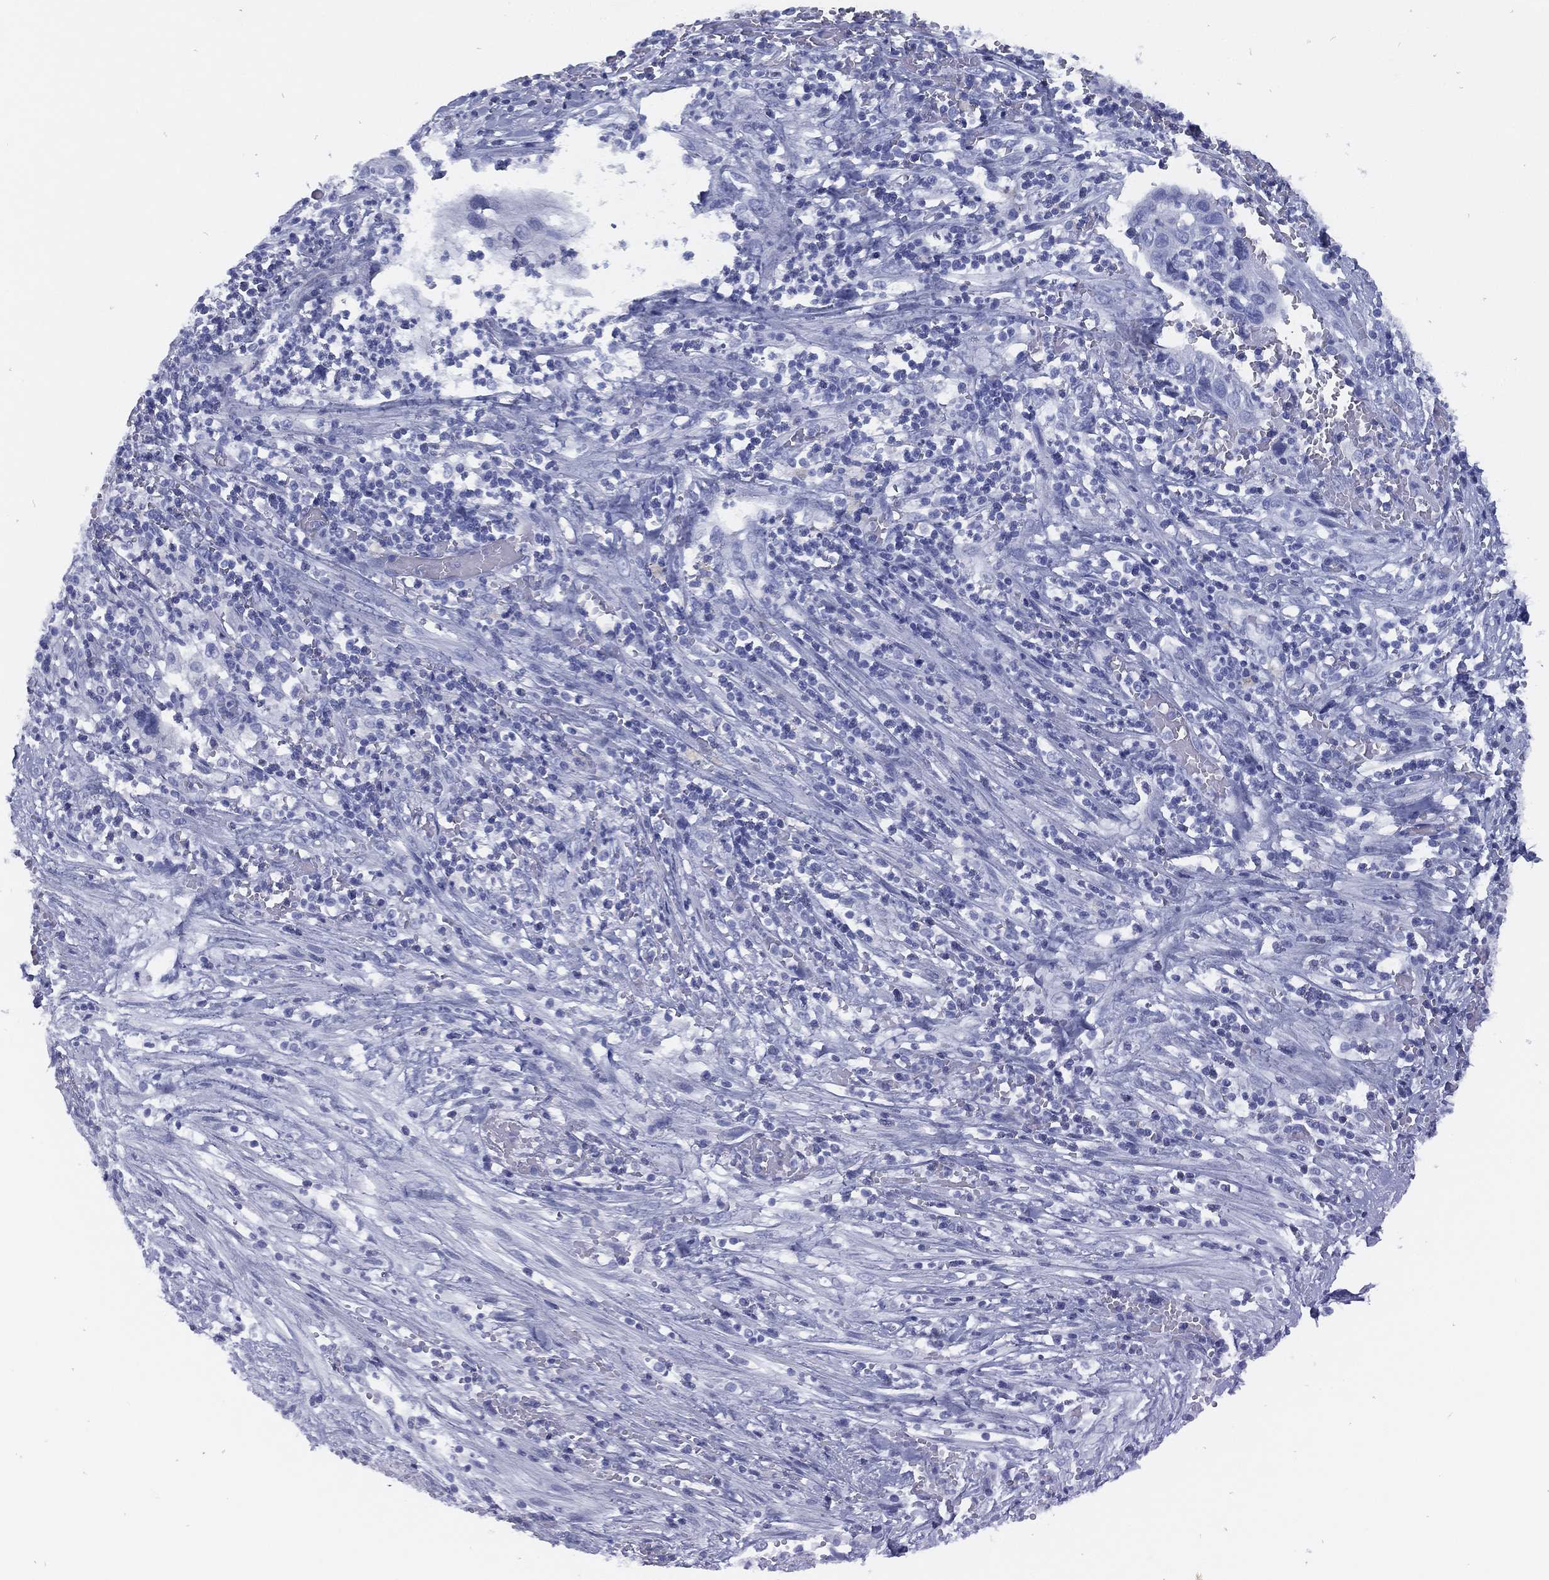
{"staining": {"intensity": "negative", "quantity": "none", "location": "none"}, "tissue": "cervical cancer", "cell_type": "Tumor cells", "image_type": "cancer", "snomed": [{"axis": "morphology", "description": "Squamous cell carcinoma, NOS"}, {"axis": "topography", "description": "Cervix"}], "caption": "This is an immunohistochemistry histopathology image of cervical cancer (squamous cell carcinoma). There is no expression in tumor cells.", "gene": "TMEM252", "patient": {"sex": "female", "age": 70}}